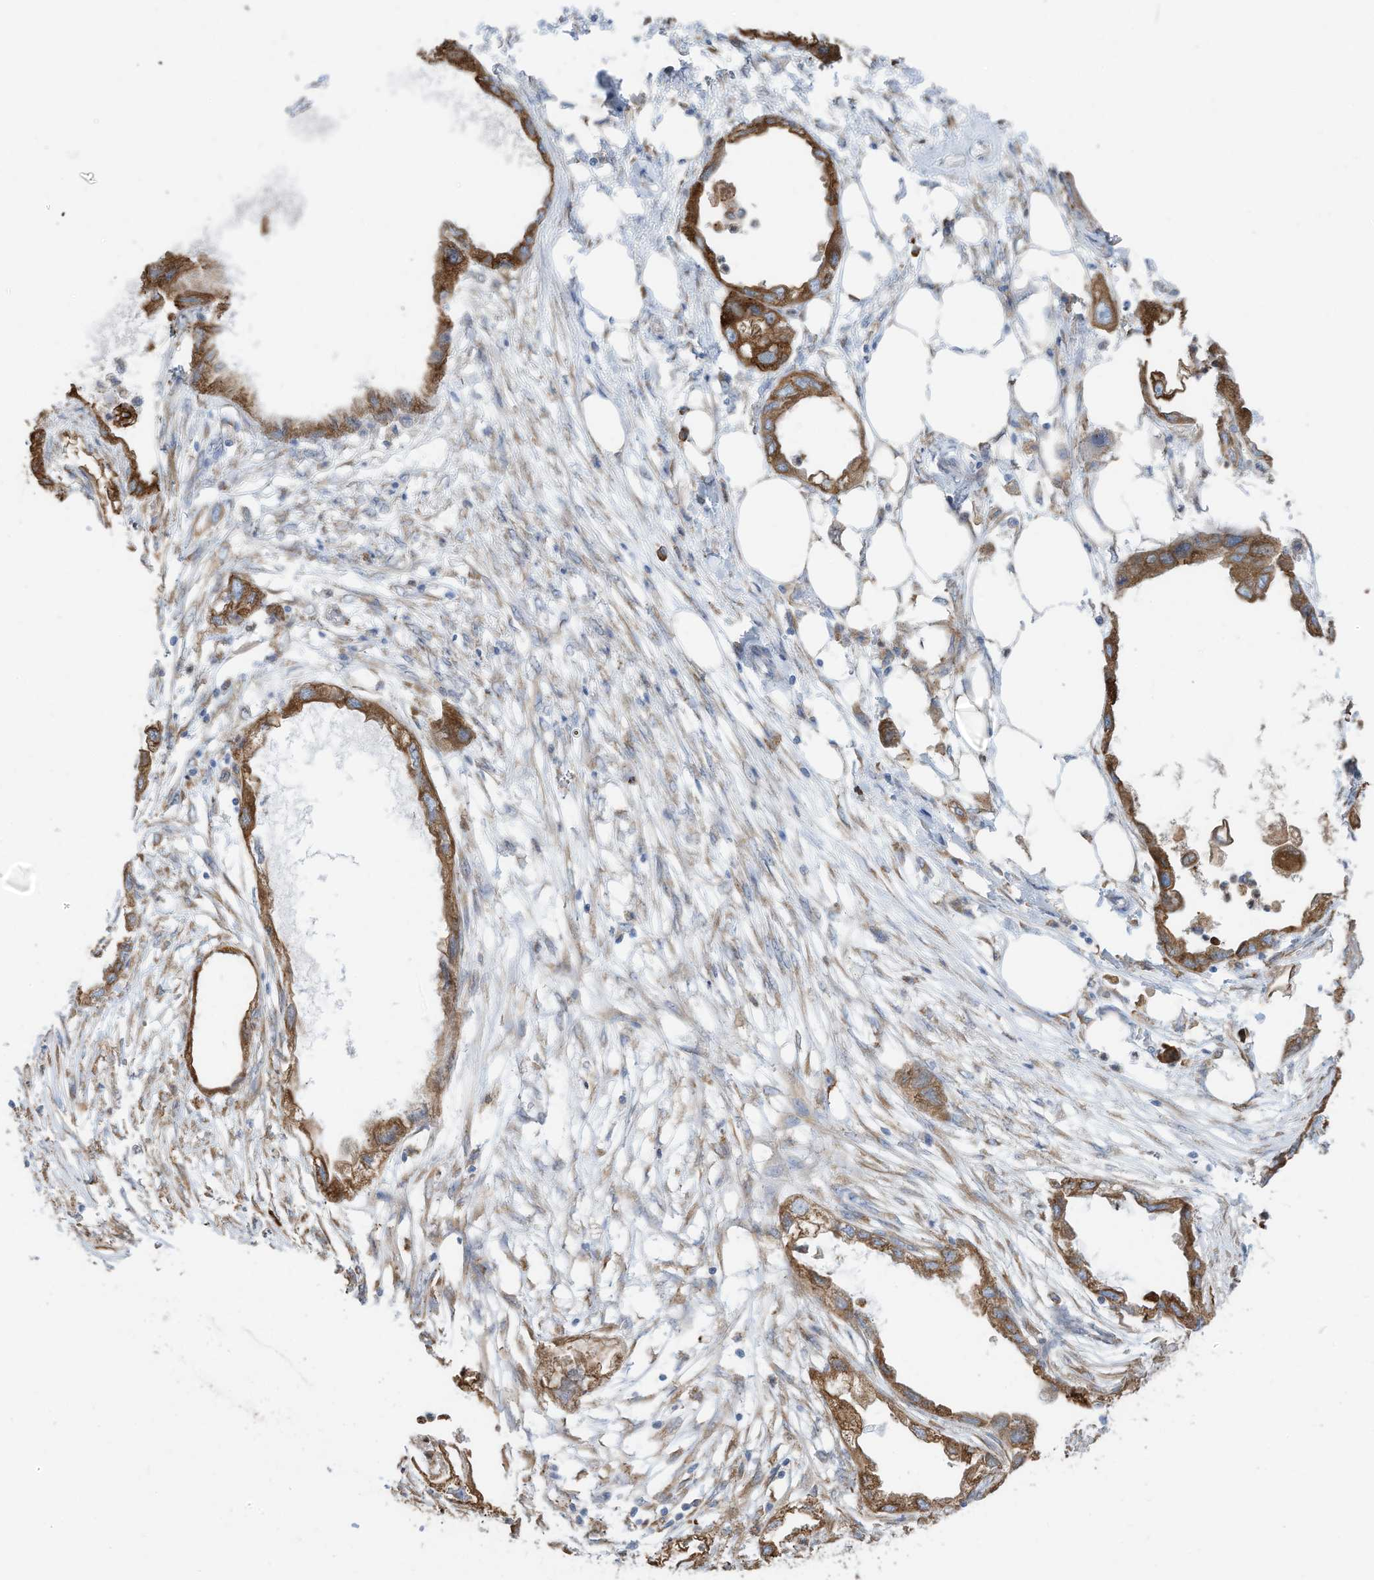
{"staining": {"intensity": "strong", "quantity": ">75%", "location": "cytoplasmic/membranous"}, "tissue": "endometrial cancer", "cell_type": "Tumor cells", "image_type": "cancer", "snomed": [{"axis": "morphology", "description": "Adenocarcinoma, NOS"}, {"axis": "morphology", "description": "Adenocarcinoma, metastatic, NOS"}, {"axis": "topography", "description": "Adipose tissue"}, {"axis": "topography", "description": "Endometrium"}], "caption": "The immunohistochemical stain highlights strong cytoplasmic/membranous positivity in tumor cells of endometrial cancer (metastatic adenocarcinoma) tissue.", "gene": "ZNF354C", "patient": {"sex": "female", "age": 67}}